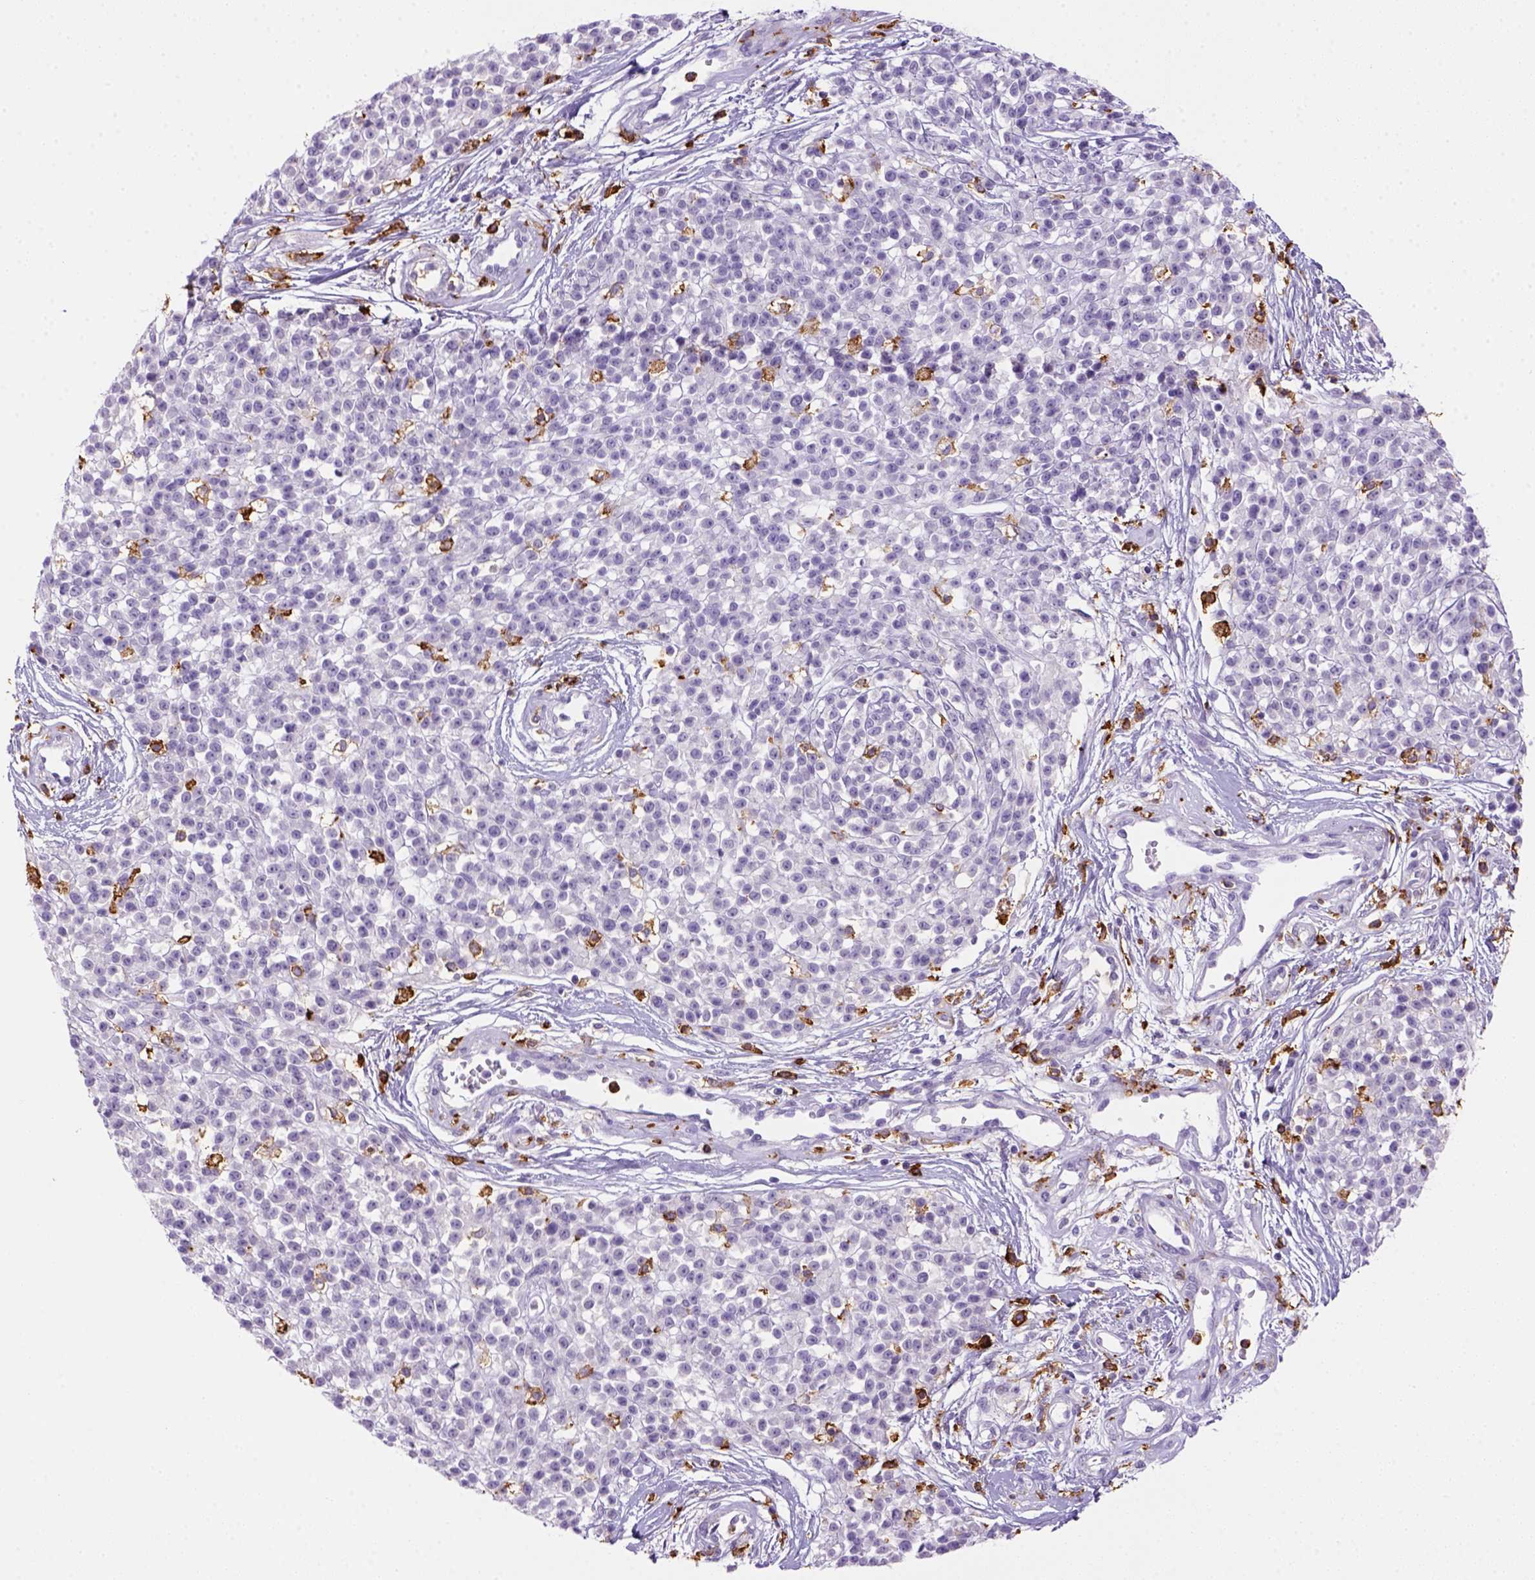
{"staining": {"intensity": "negative", "quantity": "none", "location": "none"}, "tissue": "melanoma", "cell_type": "Tumor cells", "image_type": "cancer", "snomed": [{"axis": "morphology", "description": "Malignant melanoma, NOS"}, {"axis": "topography", "description": "Skin"}, {"axis": "topography", "description": "Skin of trunk"}], "caption": "IHC of human melanoma reveals no expression in tumor cells.", "gene": "CD14", "patient": {"sex": "male", "age": 74}}